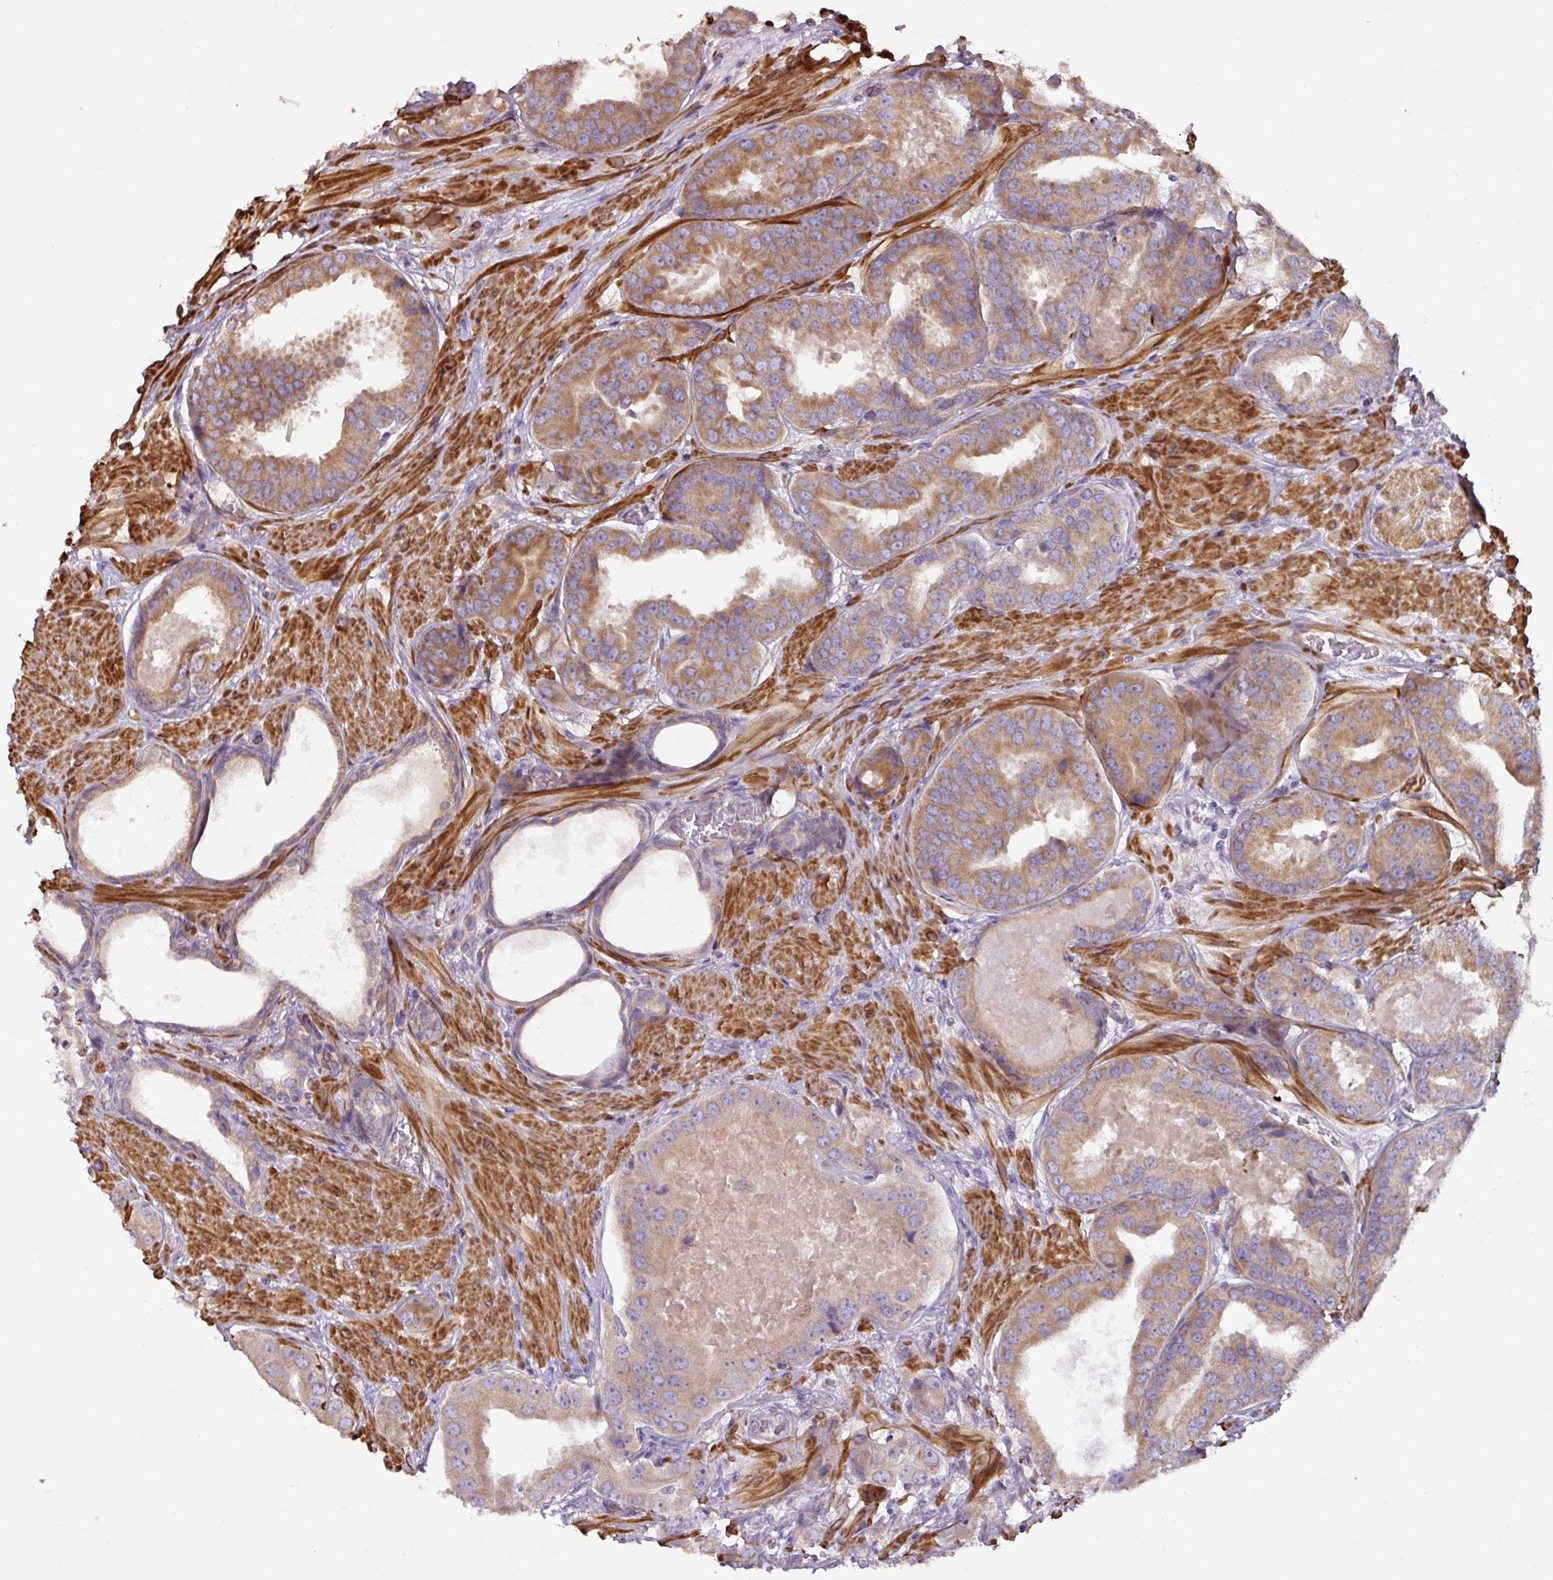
{"staining": {"intensity": "moderate", "quantity": "25%-75%", "location": "cytoplasmic/membranous"}, "tissue": "prostate cancer", "cell_type": "Tumor cells", "image_type": "cancer", "snomed": [{"axis": "morphology", "description": "Adenocarcinoma, High grade"}, {"axis": "topography", "description": "Prostate"}], "caption": "A high-resolution micrograph shows immunohistochemistry staining of high-grade adenocarcinoma (prostate), which demonstrates moderate cytoplasmic/membranous positivity in approximately 25%-75% of tumor cells. (brown staining indicates protein expression, while blue staining denotes nuclei).", "gene": "MRRF", "patient": {"sex": "male", "age": 63}}